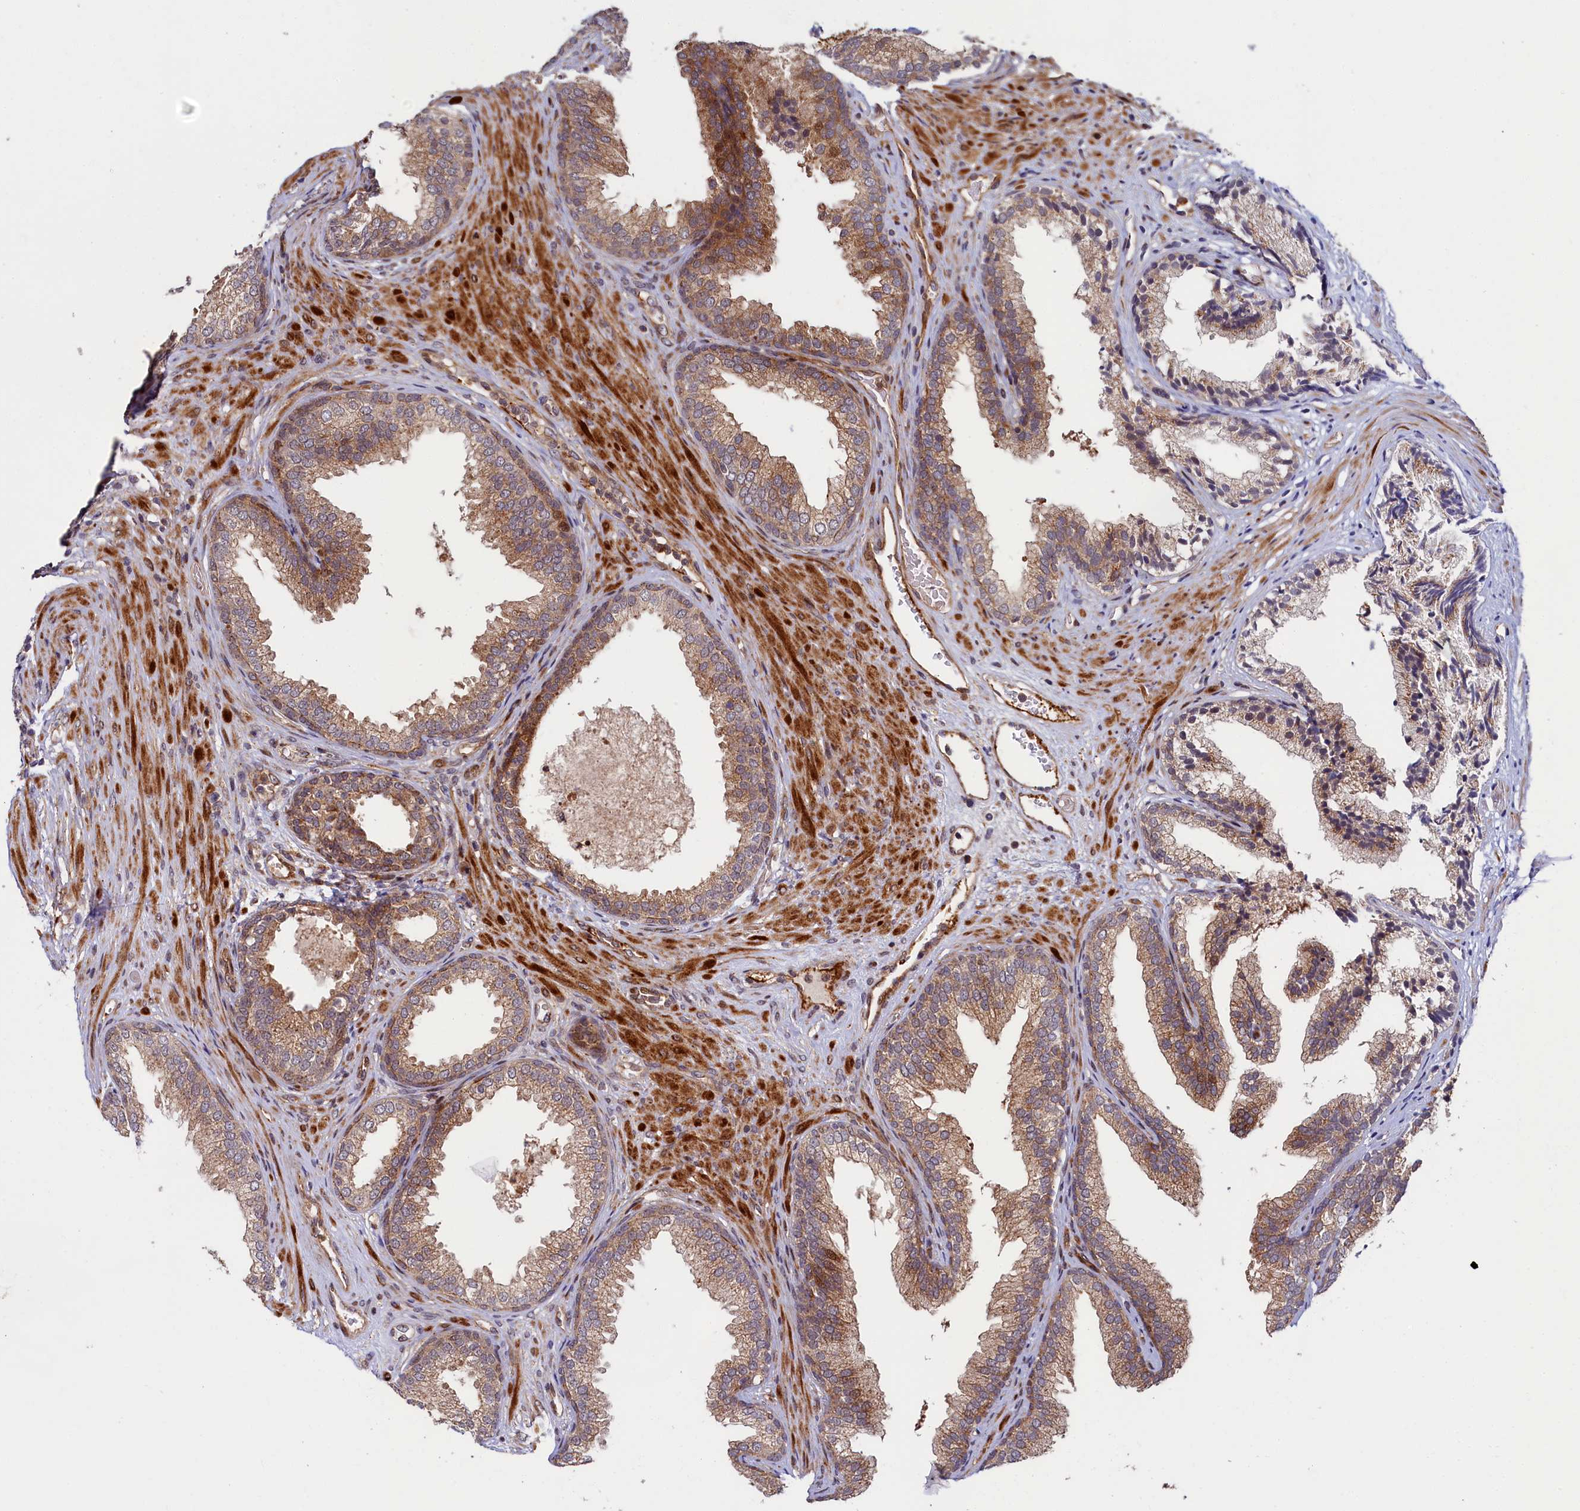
{"staining": {"intensity": "moderate", "quantity": "25%-75%", "location": "cytoplasmic/membranous"}, "tissue": "prostate", "cell_type": "Glandular cells", "image_type": "normal", "snomed": [{"axis": "morphology", "description": "Normal tissue, NOS"}, {"axis": "topography", "description": "Prostate"}], "caption": "Normal prostate displays moderate cytoplasmic/membranous expression in about 25%-75% of glandular cells, visualized by immunohistochemistry.", "gene": "PIK3C3", "patient": {"sex": "male", "age": 76}}